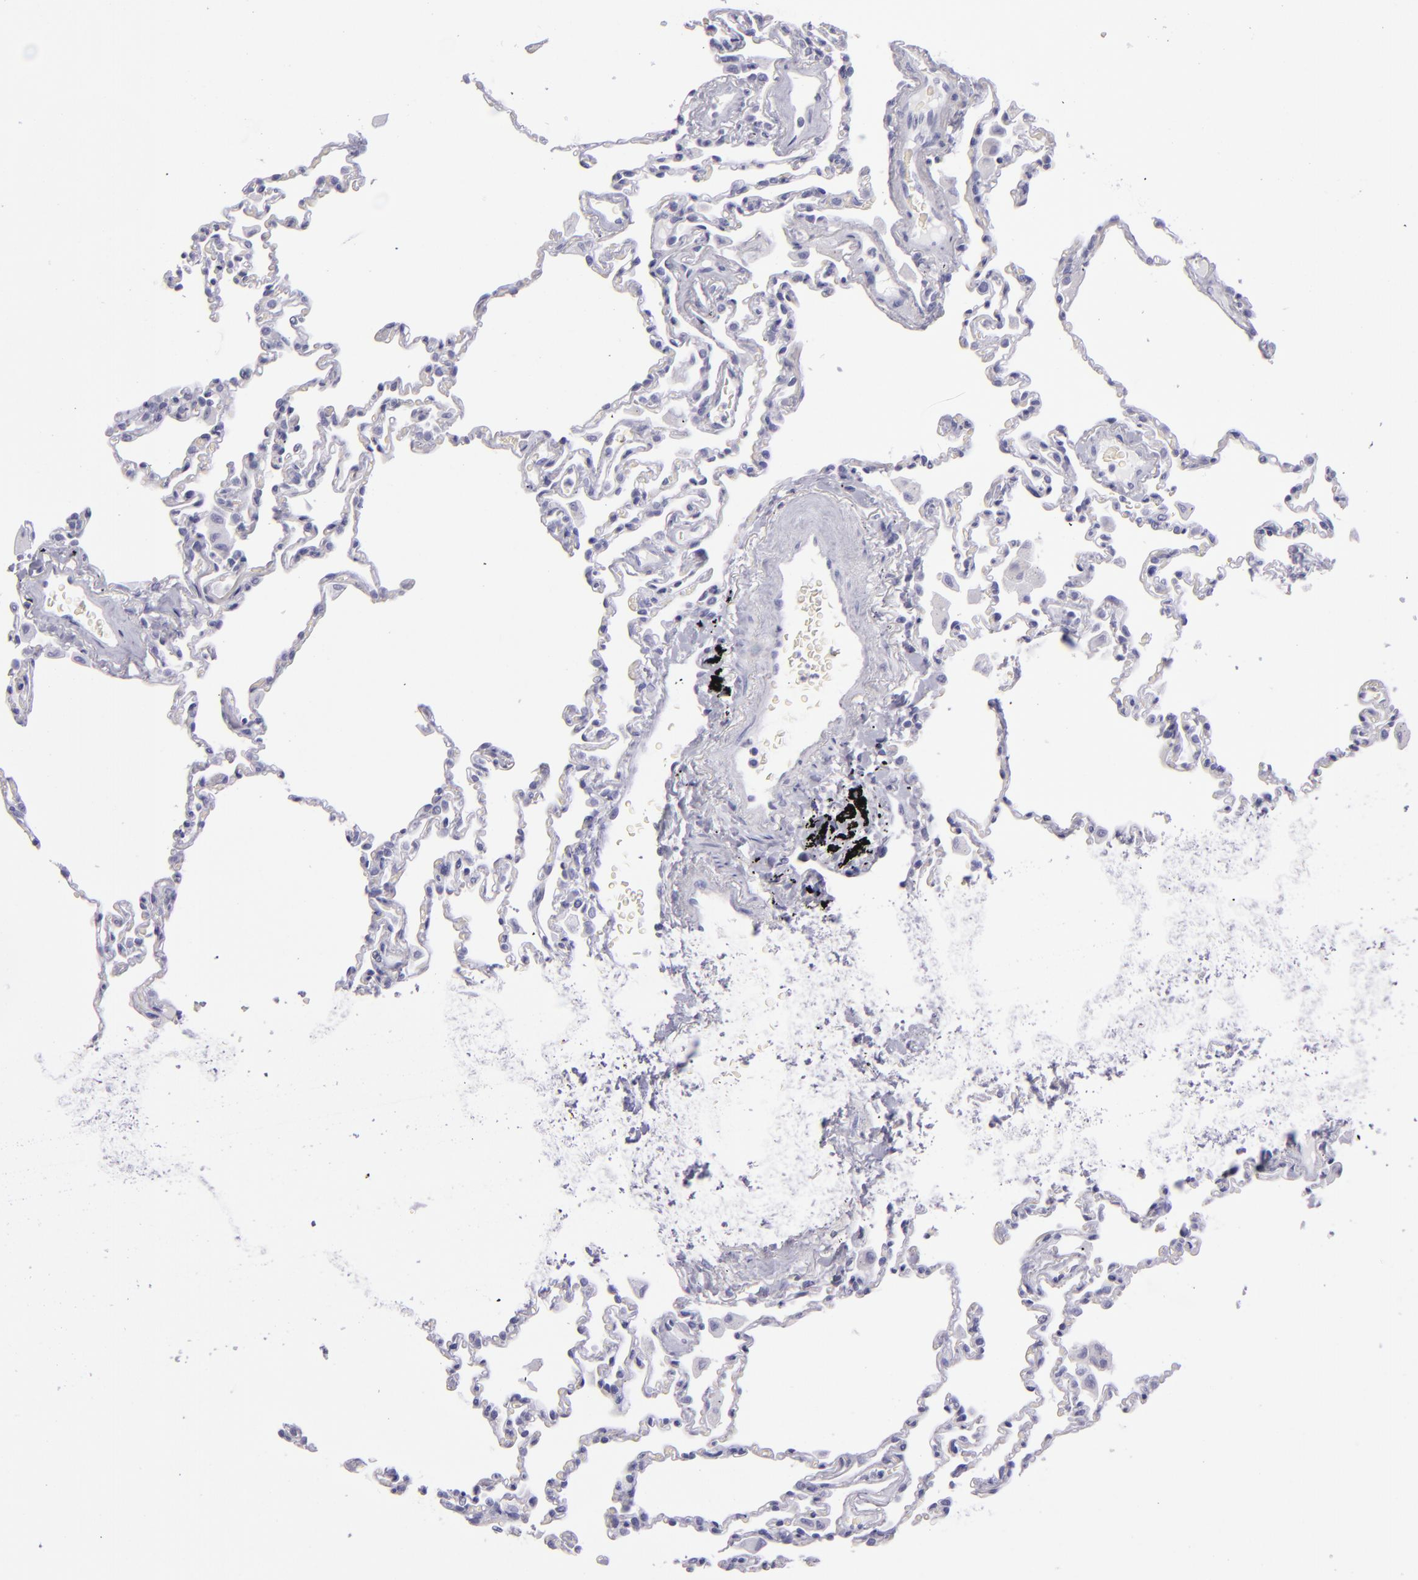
{"staining": {"intensity": "negative", "quantity": "none", "location": "none"}, "tissue": "lung", "cell_type": "Alveolar cells", "image_type": "normal", "snomed": [{"axis": "morphology", "description": "Normal tissue, NOS"}, {"axis": "topography", "description": "Lung"}], "caption": "There is no significant staining in alveolar cells of lung. (Immunohistochemistry, brightfield microscopy, high magnification).", "gene": "CR2", "patient": {"sex": "male", "age": 59}}